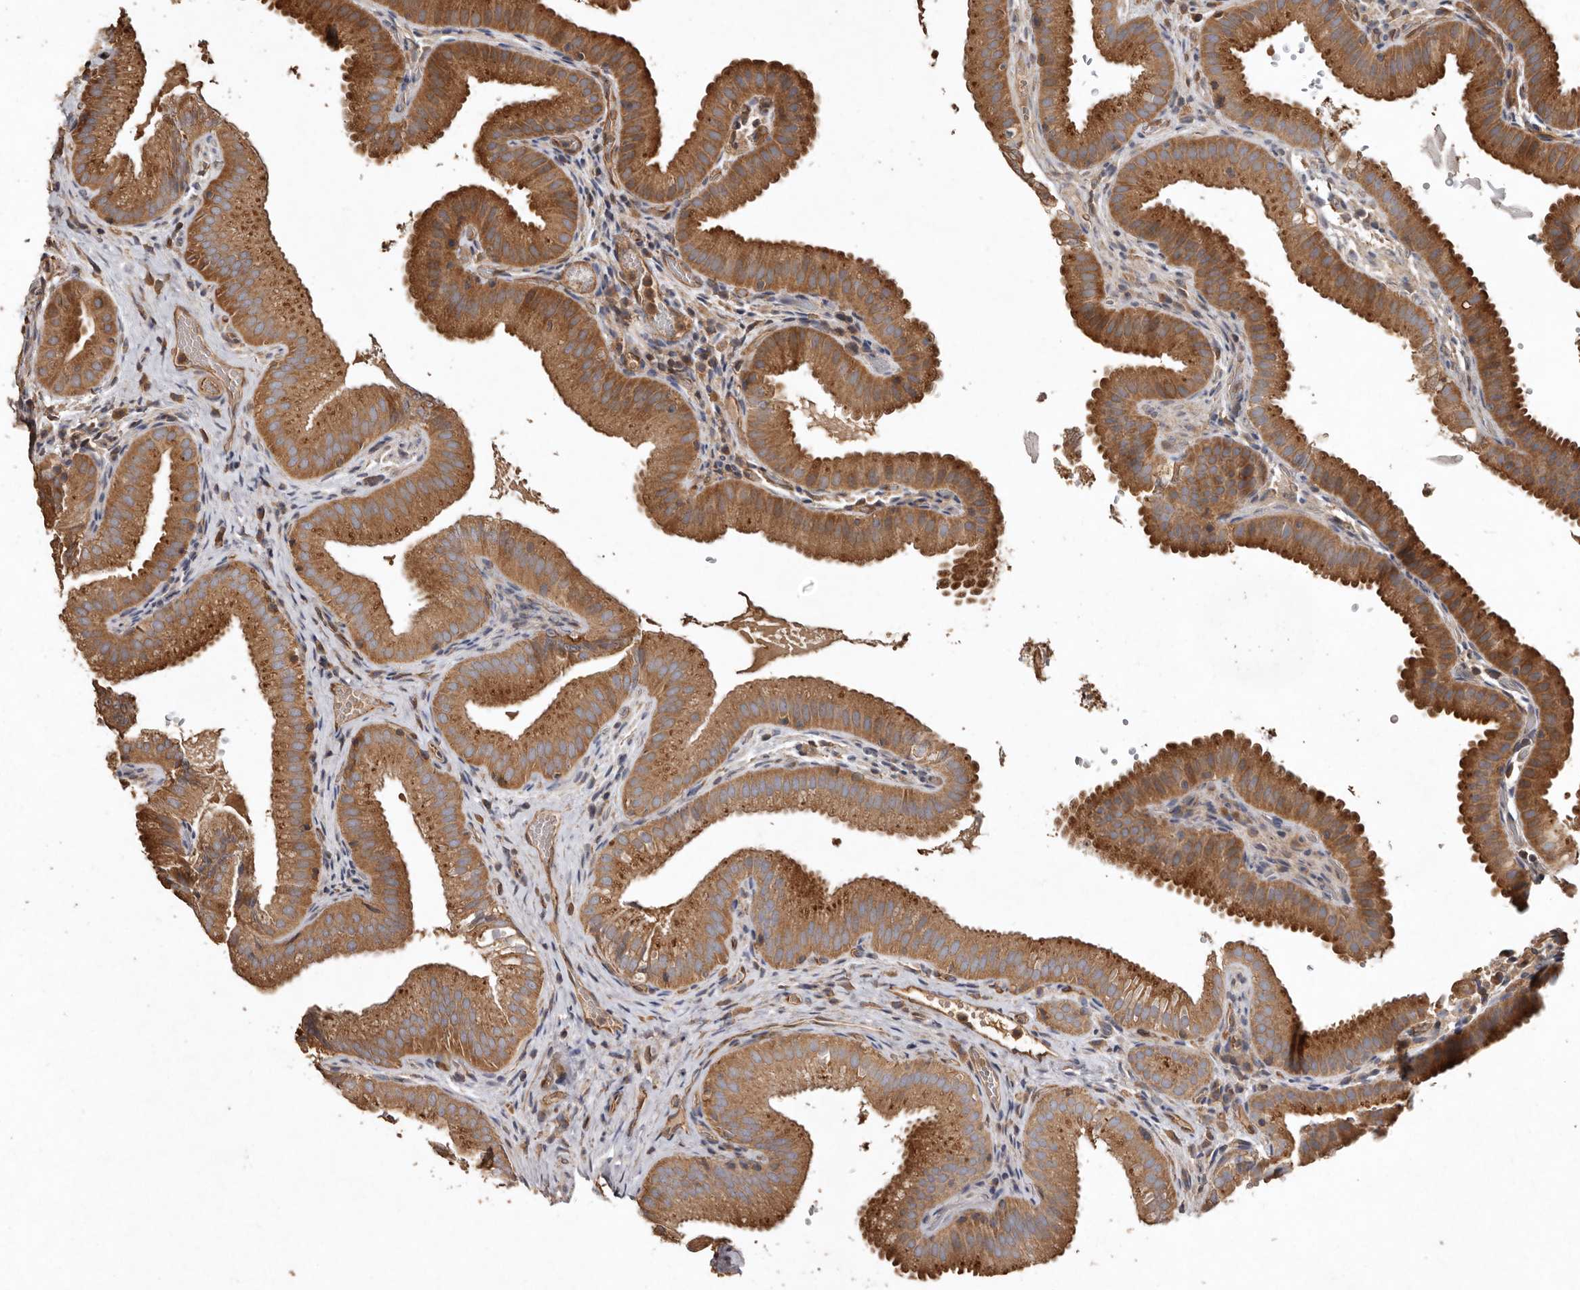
{"staining": {"intensity": "strong", "quantity": ">75%", "location": "cytoplasmic/membranous"}, "tissue": "gallbladder", "cell_type": "Glandular cells", "image_type": "normal", "snomed": [{"axis": "morphology", "description": "Normal tissue, NOS"}, {"axis": "topography", "description": "Gallbladder"}], "caption": "Protein expression by immunohistochemistry (IHC) displays strong cytoplasmic/membranous staining in approximately >75% of glandular cells in benign gallbladder. Using DAB (3,3'-diaminobenzidine) (brown) and hematoxylin (blue) stains, captured at high magnification using brightfield microscopy.", "gene": "FLCN", "patient": {"sex": "female", "age": 30}}